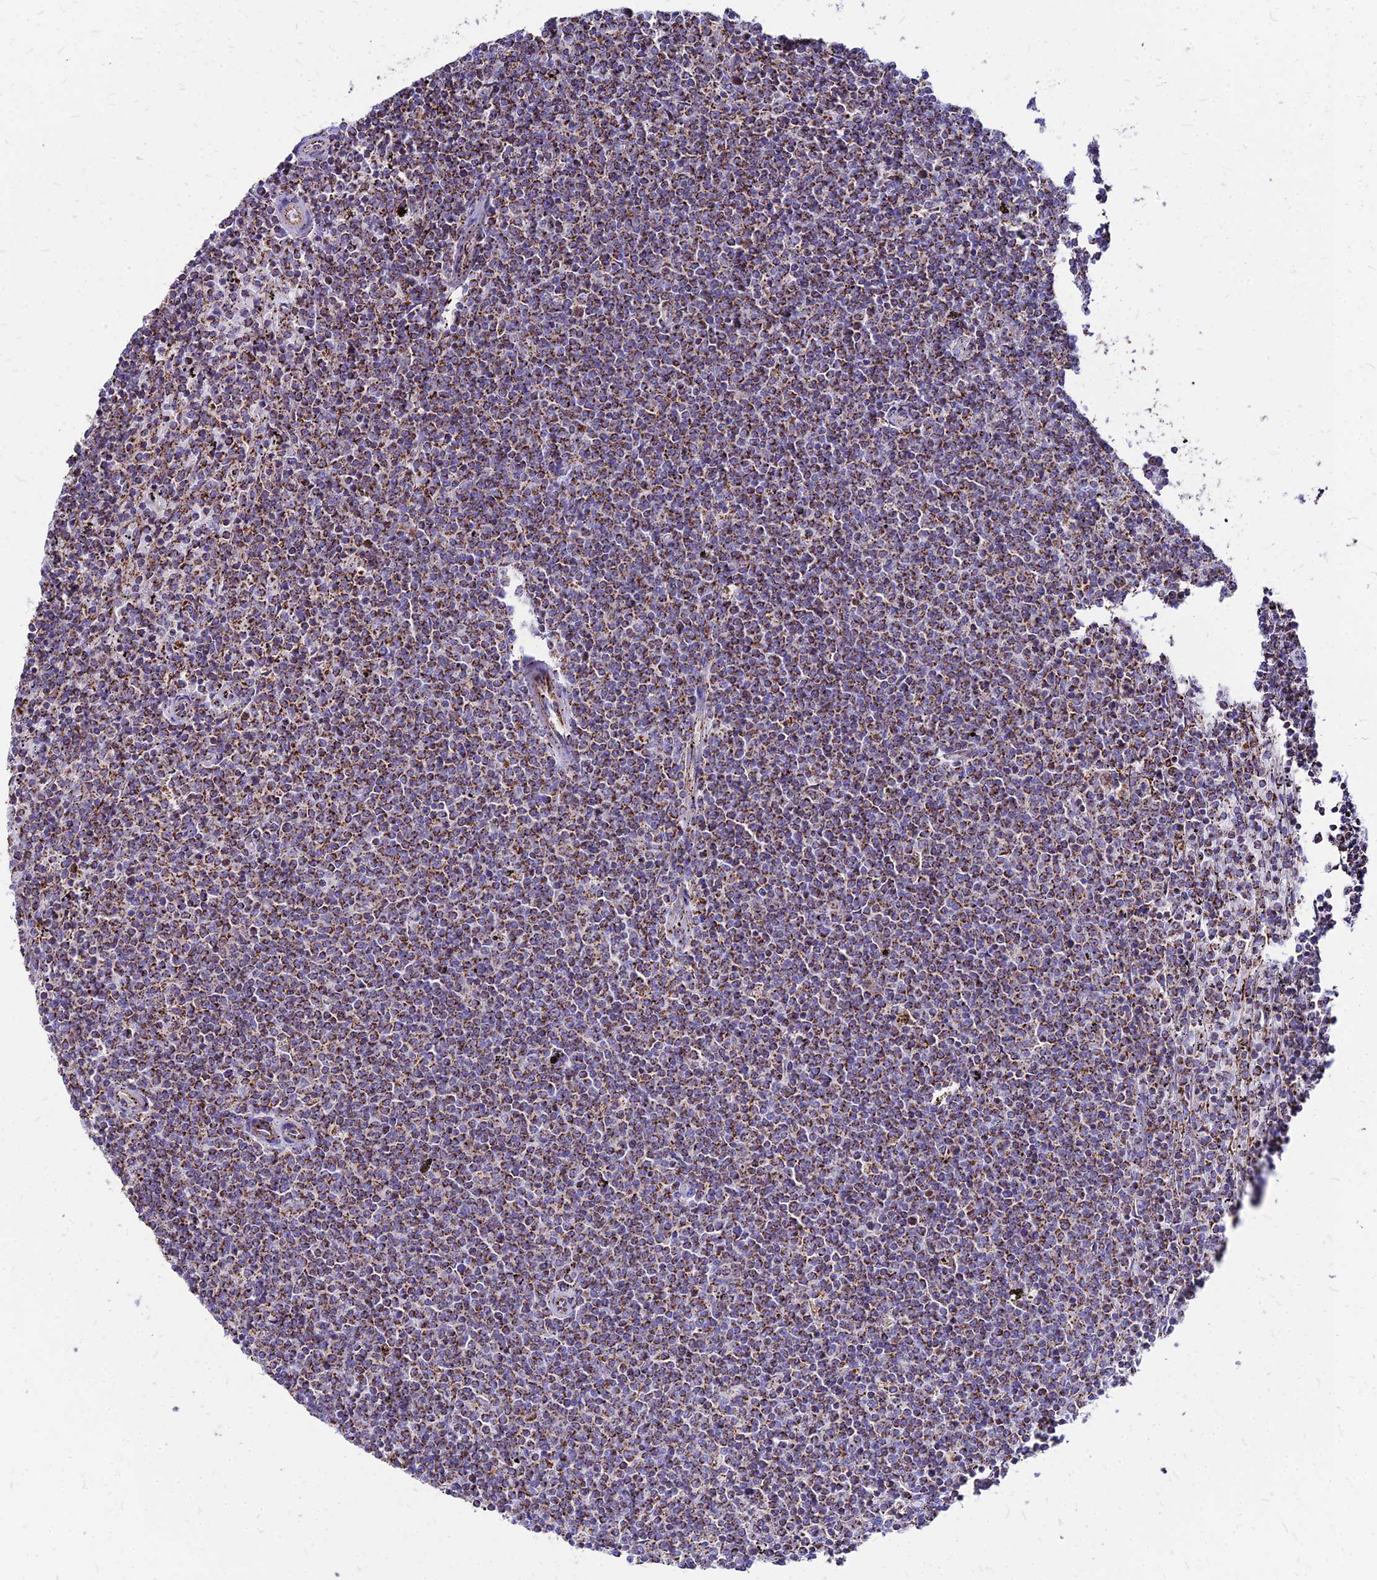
{"staining": {"intensity": "strong", "quantity": ">75%", "location": "cytoplasmic/membranous"}, "tissue": "lymphoma", "cell_type": "Tumor cells", "image_type": "cancer", "snomed": [{"axis": "morphology", "description": "Malignant lymphoma, non-Hodgkin's type, Low grade"}, {"axis": "topography", "description": "Spleen"}], "caption": "Strong cytoplasmic/membranous protein staining is seen in approximately >75% of tumor cells in low-grade malignant lymphoma, non-Hodgkin's type. (IHC, brightfield microscopy, high magnification).", "gene": "DLD", "patient": {"sex": "female", "age": 50}}